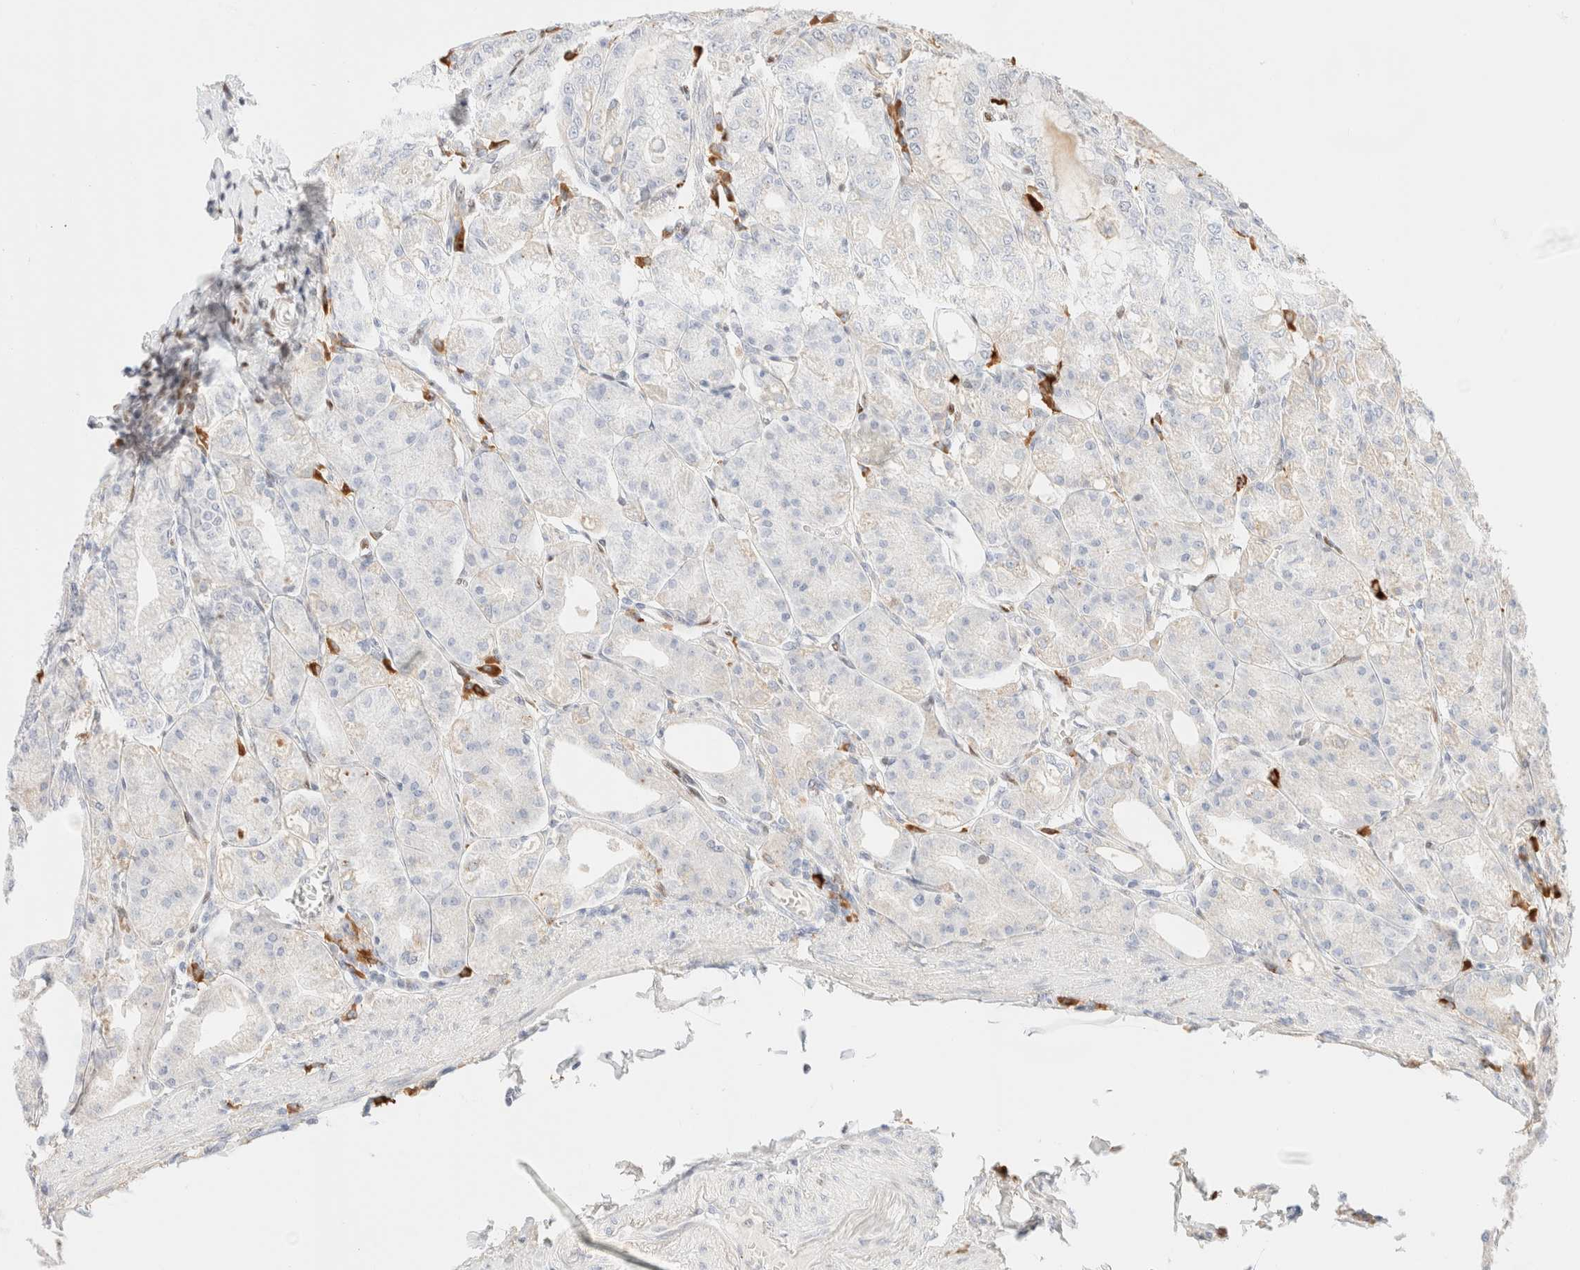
{"staining": {"intensity": "negative", "quantity": "none", "location": "none"}, "tissue": "stomach", "cell_type": "Glandular cells", "image_type": "normal", "snomed": [{"axis": "morphology", "description": "Normal tissue, NOS"}, {"axis": "topography", "description": "Stomach, lower"}], "caption": "Immunohistochemical staining of unremarkable human stomach displays no significant positivity in glandular cells.", "gene": "CIC", "patient": {"sex": "male", "age": 71}}